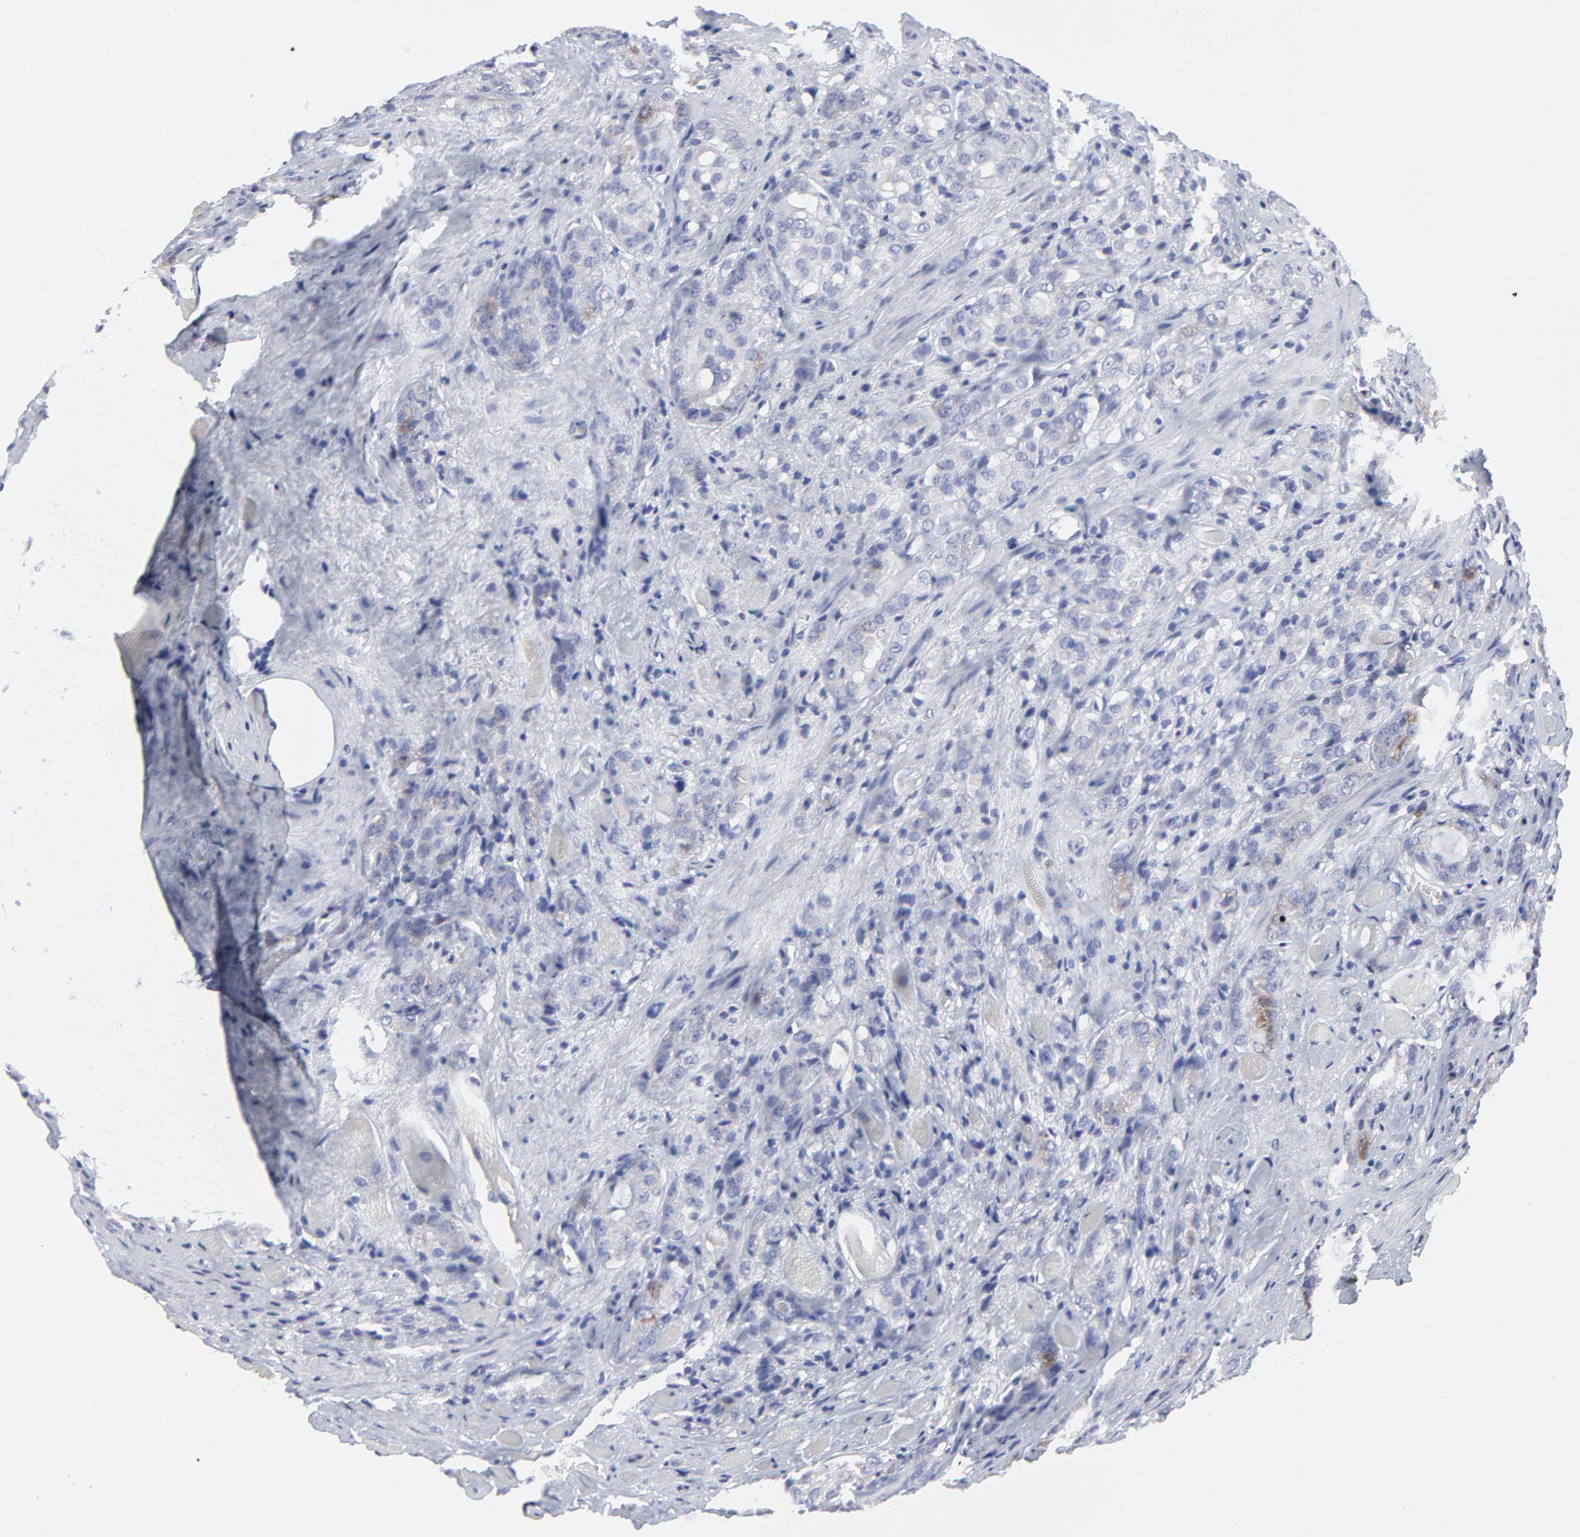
{"staining": {"intensity": "negative", "quantity": "none", "location": "none"}, "tissue": "prostate cancer", "cell_type": "Tumor cells", "image_type": "cancer", "snomed": [{"axis": "morphology", "description": "Adenocarcinoma, Medium grade"}, {"axis": "topography", "description": "Prostate"}], "caption": "An immunohistochemistry micrograph of adenocarcinoma (medium-grade) (prostate) is shown. There is no staining in tumor cells of adenocarcinoma (medium-grade) (prostate).", "gene": "NCAPH", "patient": {"sex": "male", "age": 60}}